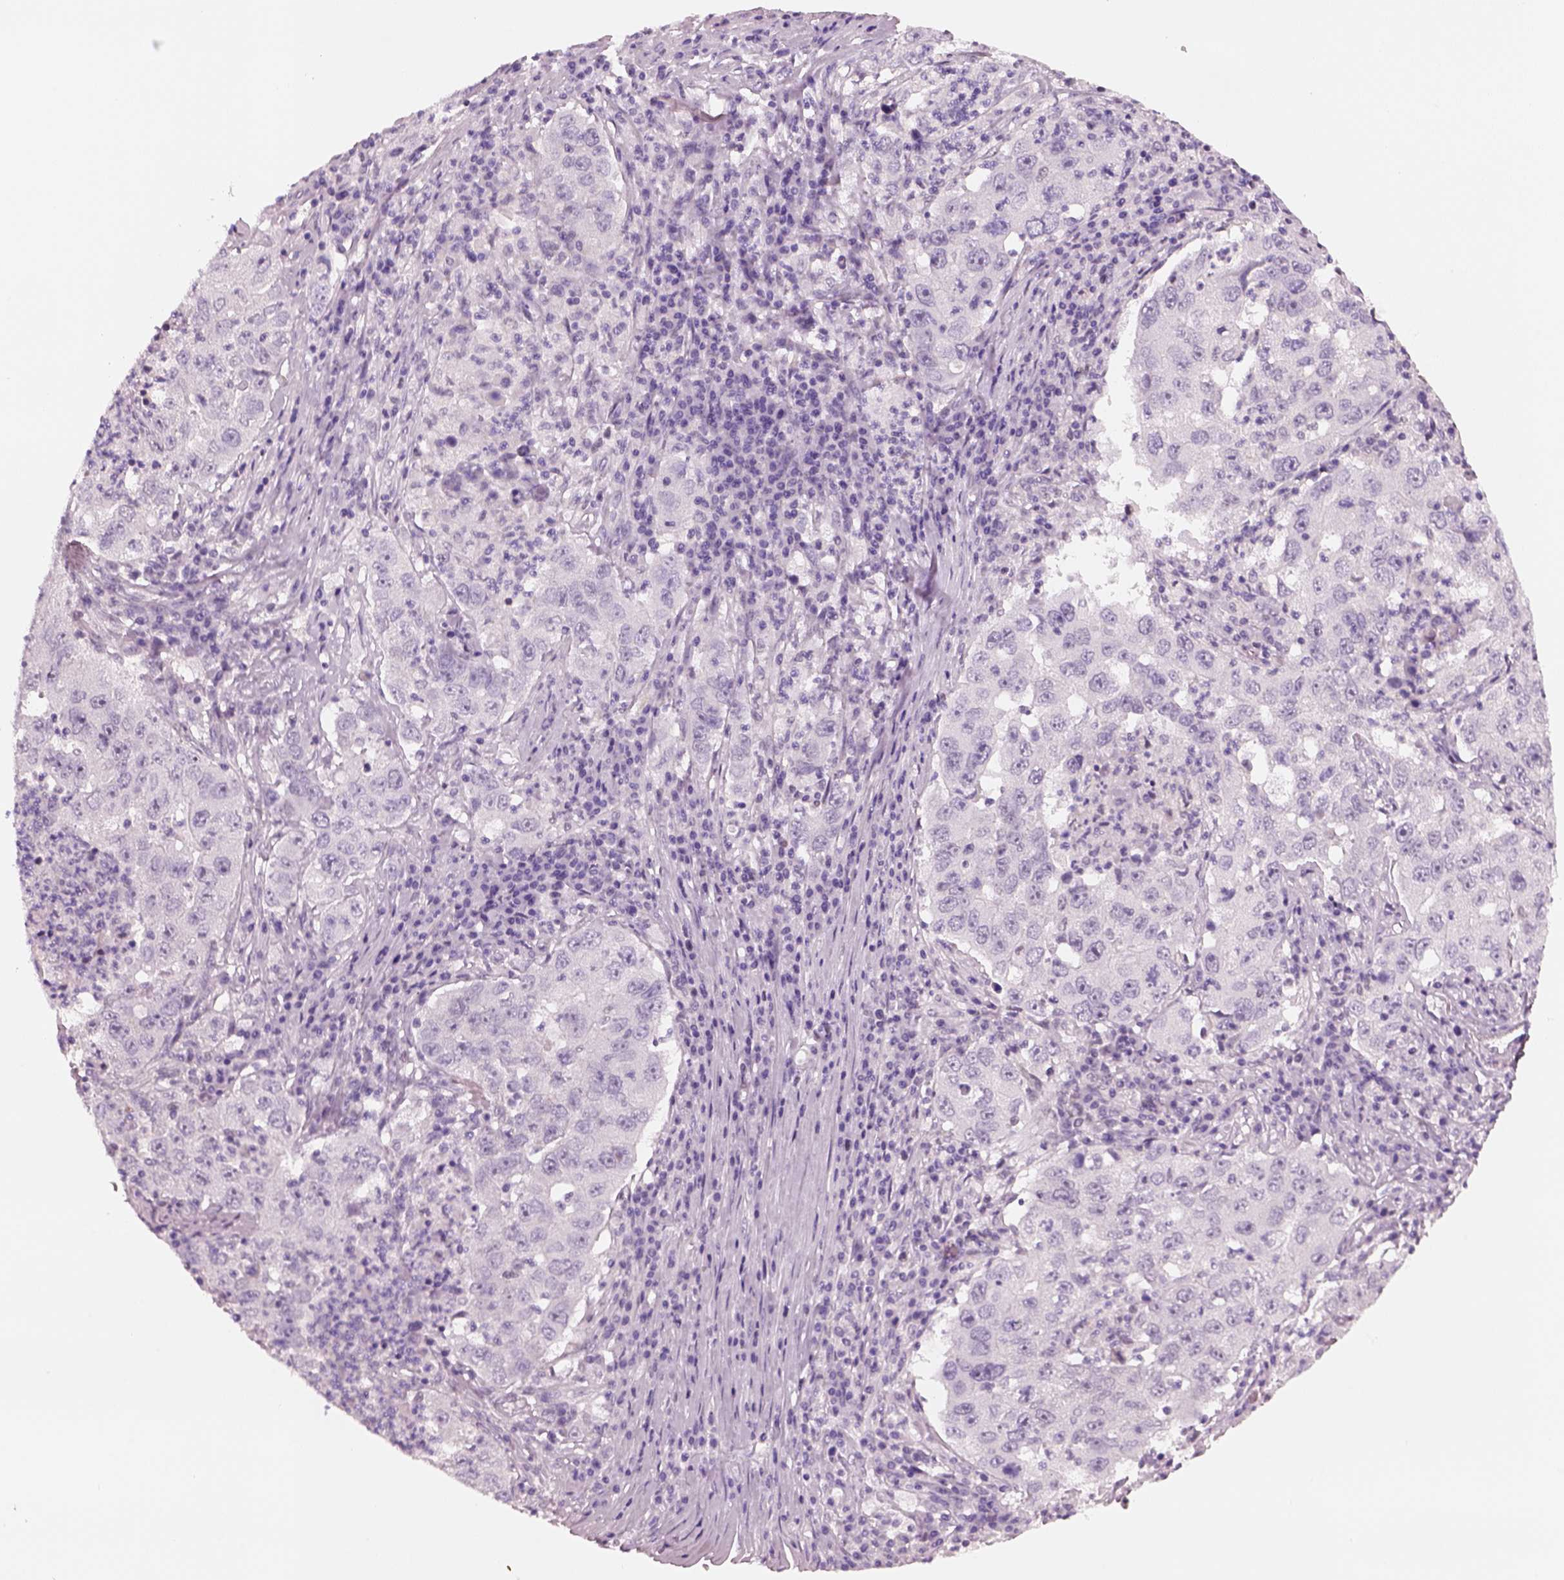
{"staining": {"intensity": "negative", "quantity": "none", "location": "none"}, "tissue": "lung cancer", "cell_type": "Tumor cells", "image_type": "cancer", "snomed": [{"axis": "morphology", "description": "Adenocarcinoma, NOS"}, {"axis": "topography", "description": "Lung"}], "caption": "High magnification brightfield microscopy of lung cancer (adenocarcinoma) stained with DAB (3,3'-diaminobenzidine) (brown) and counterstained with hematoxylin (blue): tumor cells show no significant staining.", "gene": "ELSPBP1", "patient": {"sex": "male", "age": 73}}